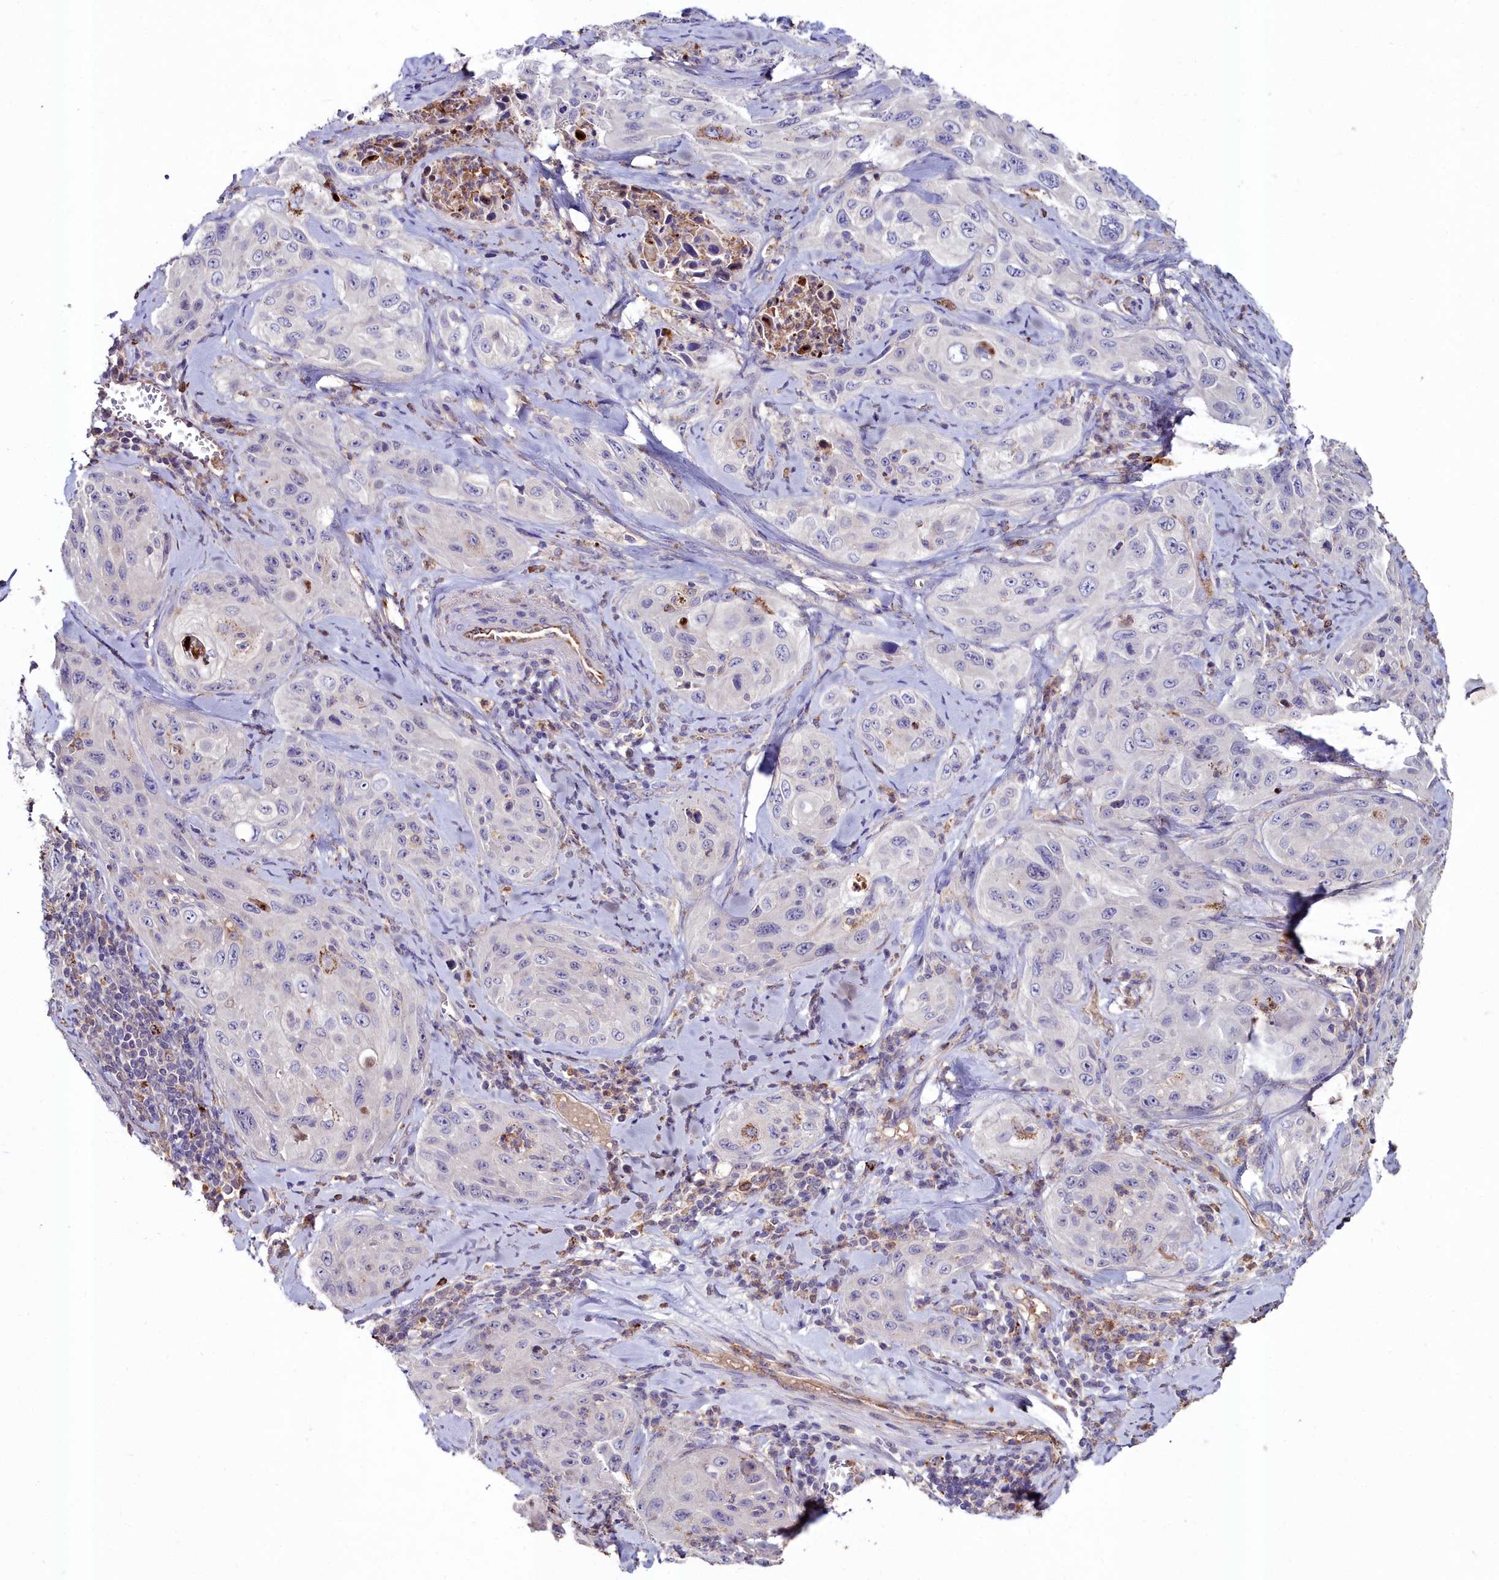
{"staining": {"intensity": "negative", "quantity": "none", "location": "none"}, "tissue": "cervical cancer", "cell_type": "Tumor cells", "image_type": "cancer", "snomed": [{"axis": "morphology", "description": "Squamous cell carcinoma, NOS"}, {"axis": "topography", "description": "Cervix"}], "caption": "DAB (3,3'-diaminobenzidine) immunohistochemical staining of cervical cancer exhibits no significant expression in tumor cells. Brightfield microscopy of IHC stained with DAB (3,3'-diaminobenzidine) (brown) and hematoxylin (blue), captured at high magnification.", "gene": "AMBRA1", "patient": {"sex": "female", "age": 42}}